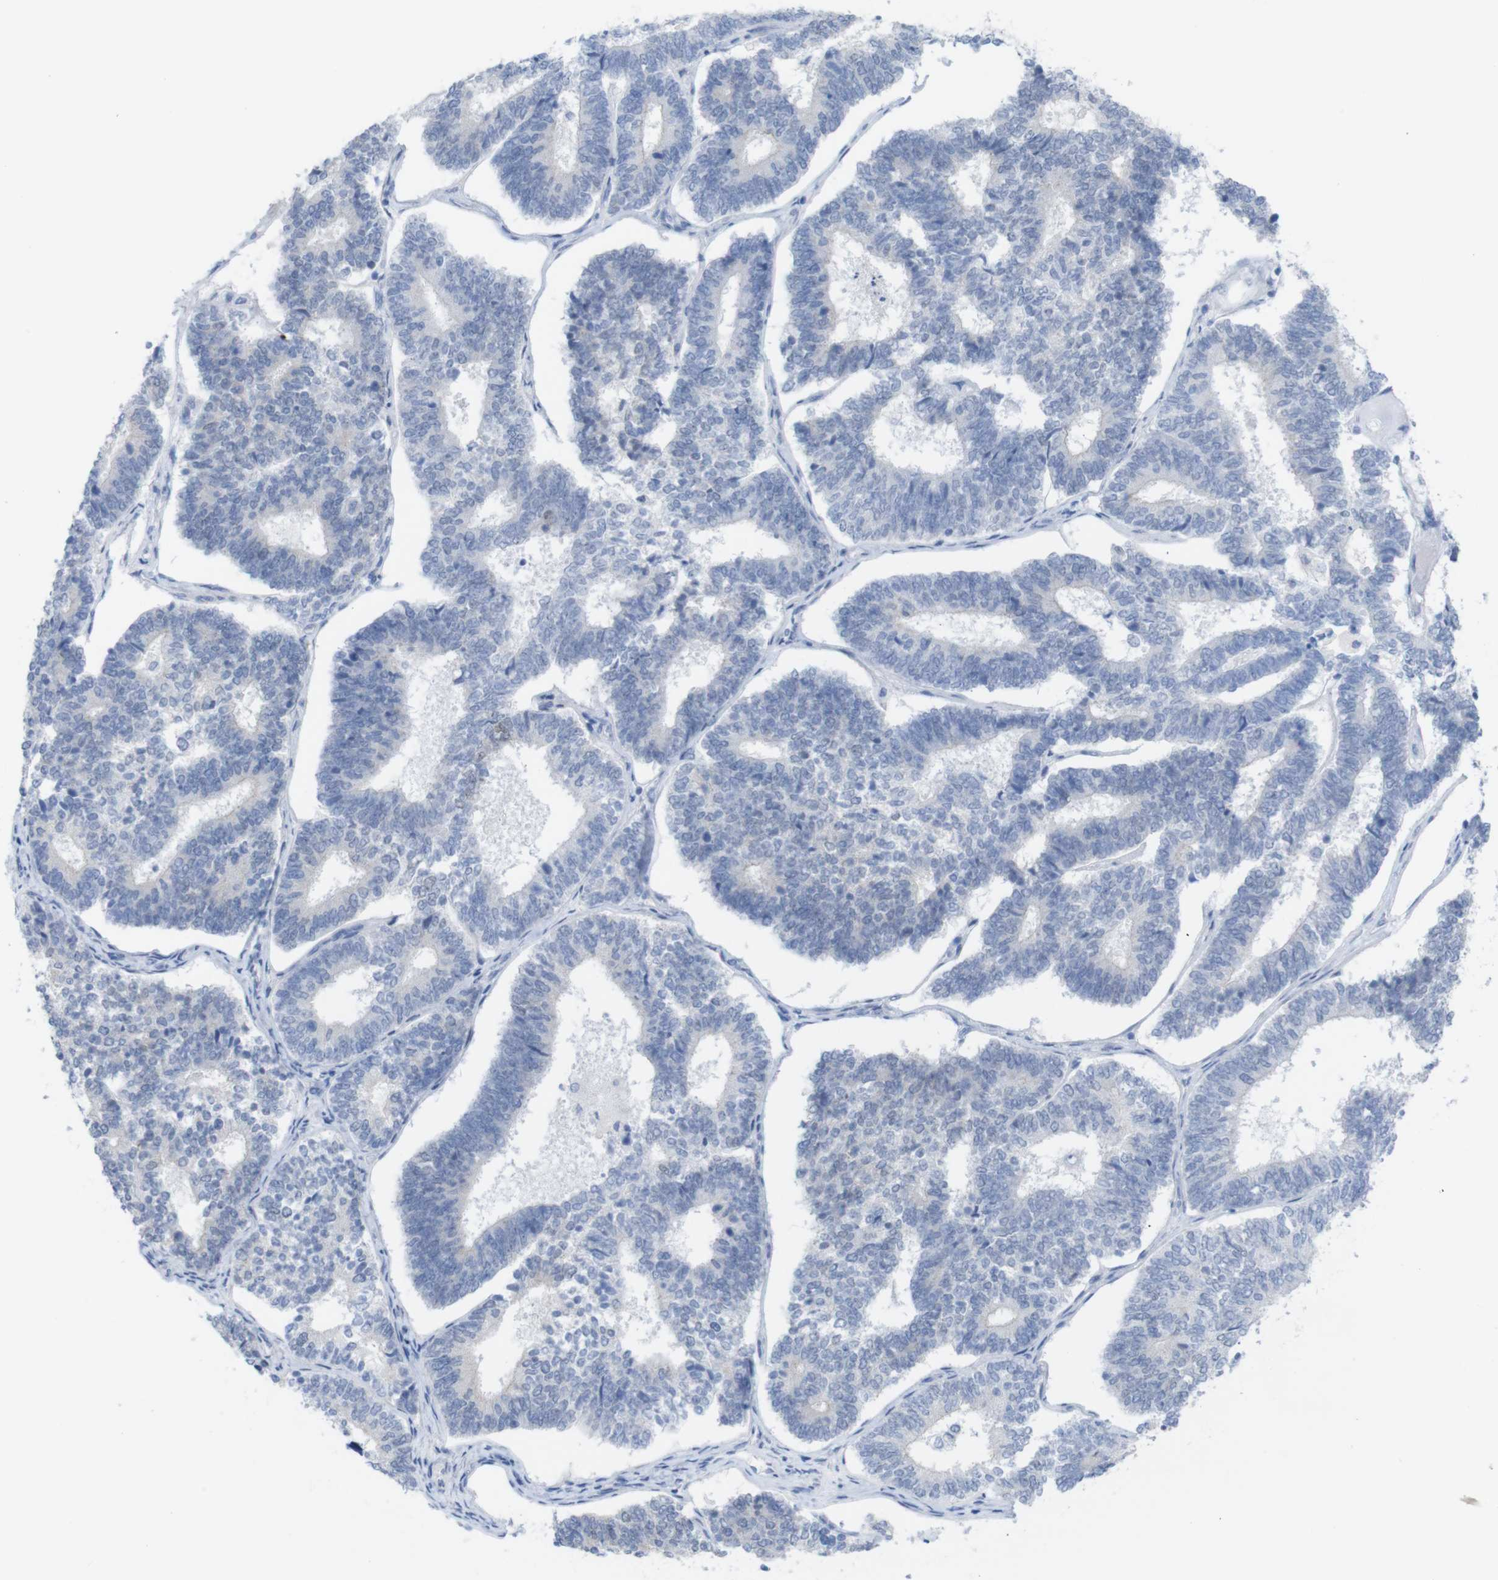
{"staining": {"intensity": "negative", "quantity": "none", "location": "none"}, "tissue": "endometrial cancer", "cell_type": "Tumor cells", "image_type": "cancer", "snomed": [{"axis": "morphology", "description": "Adenocarcinoma, NOS"}, {"axis": "topography", "description": "Endometrium"}], "caption": "This is an immunohistochemistry (IHC) histopathology image of human endometrial adenocarcinoma. There is no expression in tumor cells.", "gene": "PNMA1", "patient": {"sex": "female", "age": 70}}